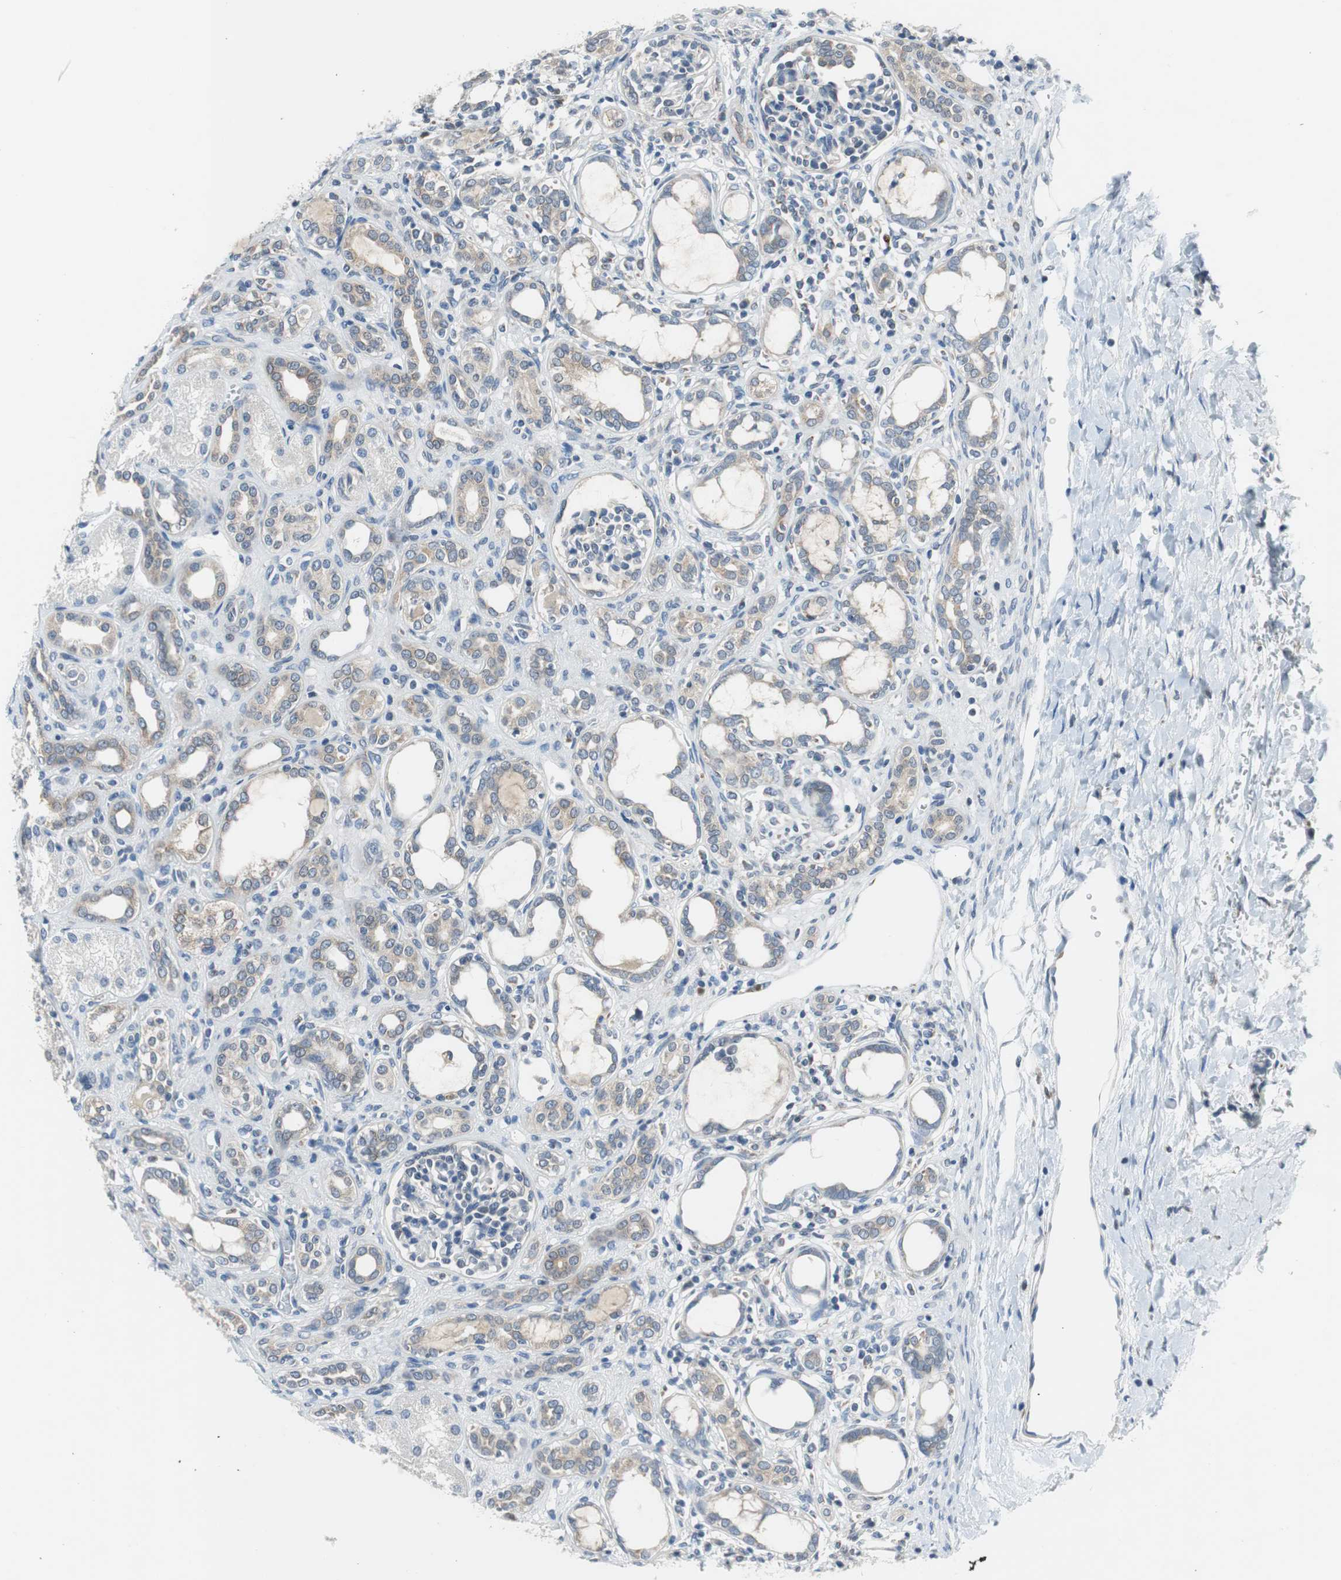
{"staining": {"intensity": "negative", "quantity": "none", "location": "none"}, "tissue": "kidney", "cell_type": "Cells in glomeruli", "image_type": "normal", "snomed": [{"axis": "morphology", "description": "Normal tissue, NOS"}, {"axis": "topography", "description": "Kidney"}], "caption": "The immunohistochemistry (IHC) micrograph has no significant positivity in cells in glomeruli of kidney.", "gene": "PLAA", "patient": {"sex": "male", "age": 7}}